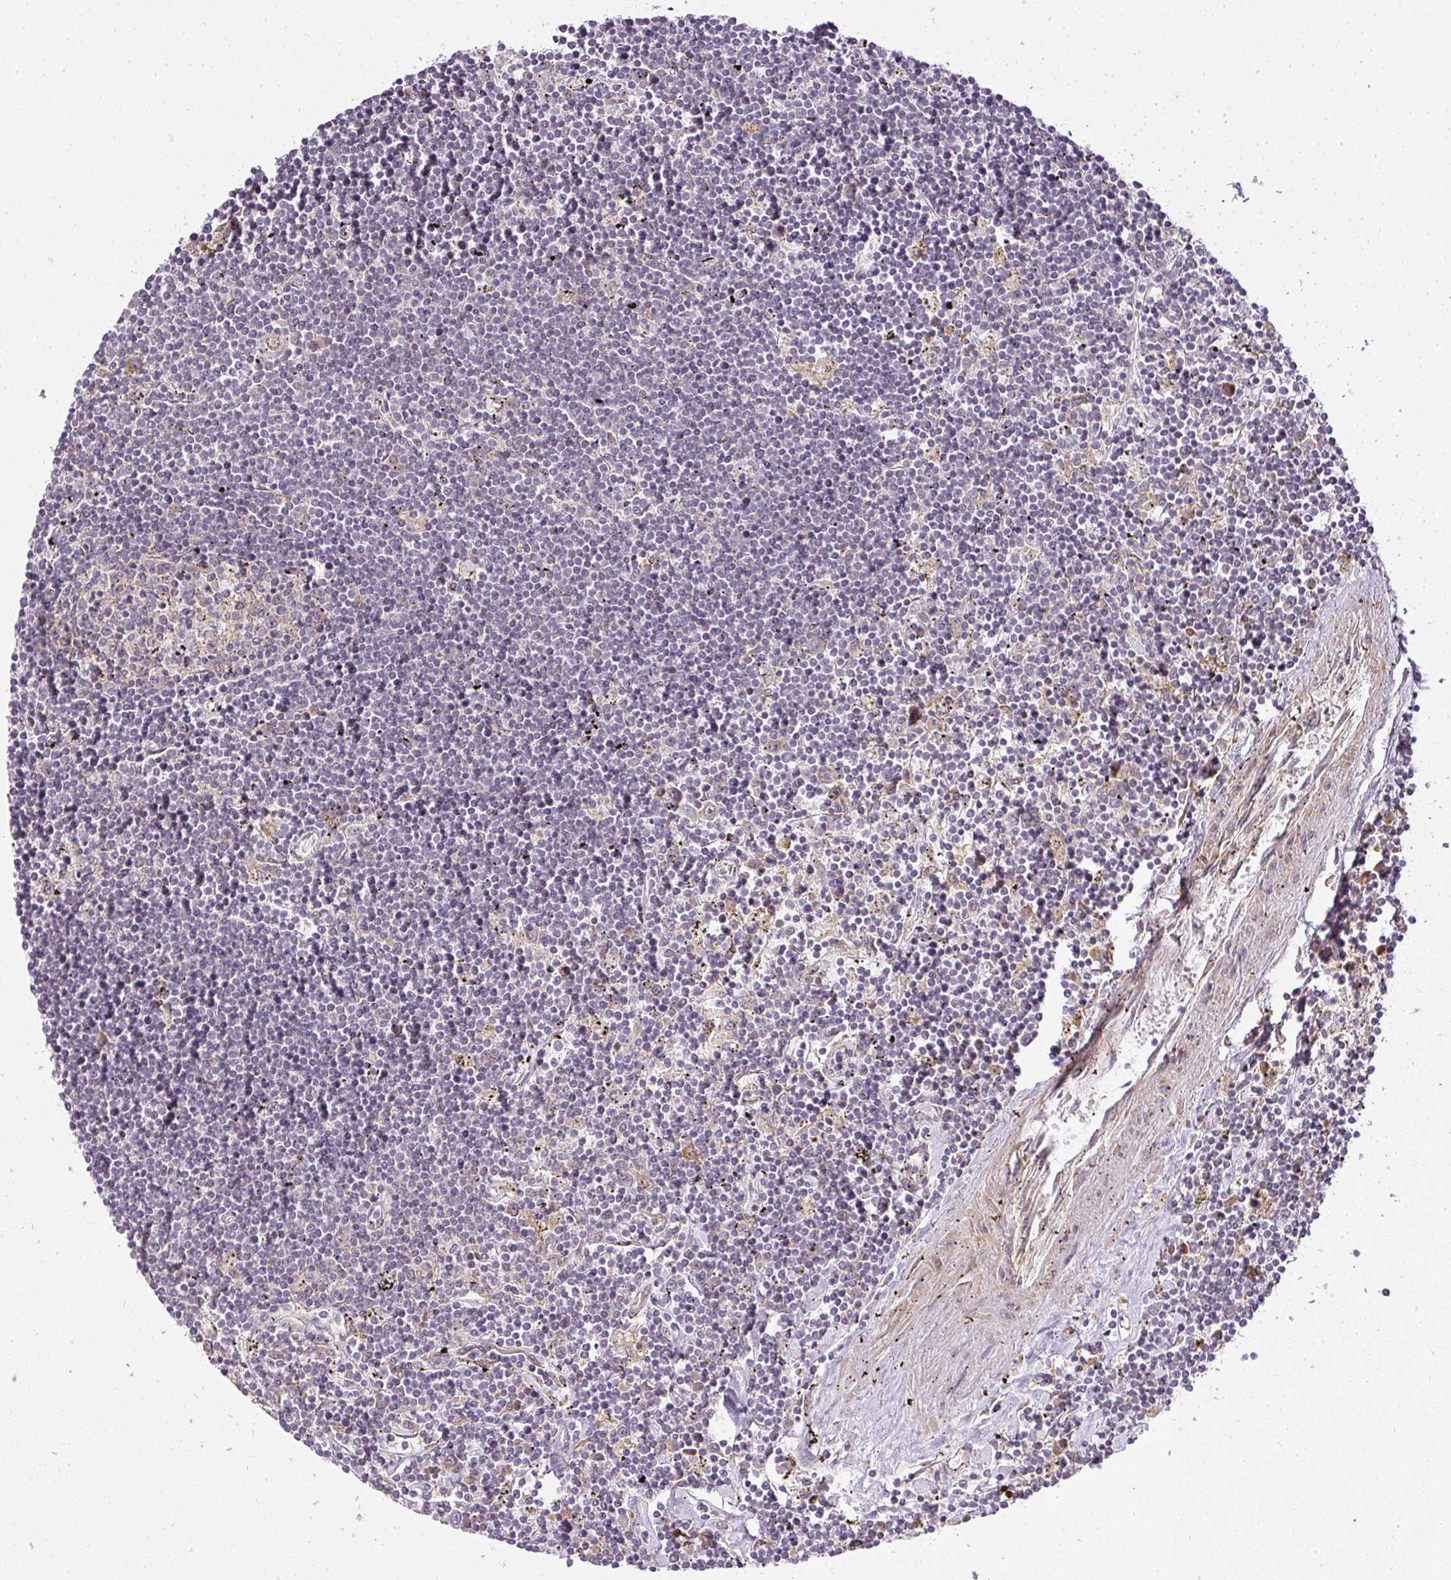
{"staining": {"intensity": "negative", "quantity": "none", "location": "none"}, "tissue": "lymphoma", "cell_type": "Tumor cells", "image_type": "cancer", "snomed": [{"axis": "morphology", "description": "Malignant lymphoma, non-Hodgkin's type, Low grade"}, {"axis": "topography", "description": "Spleen"}], "caption": "This is an immunohistochemistry (IHC) photomicrograph of human low-grade malignant lymphoma, non-Hodgkin's type. There is no expression in tumor cells.", "gene": "MED19", "patient": {"sex": "male", "age": 76}}